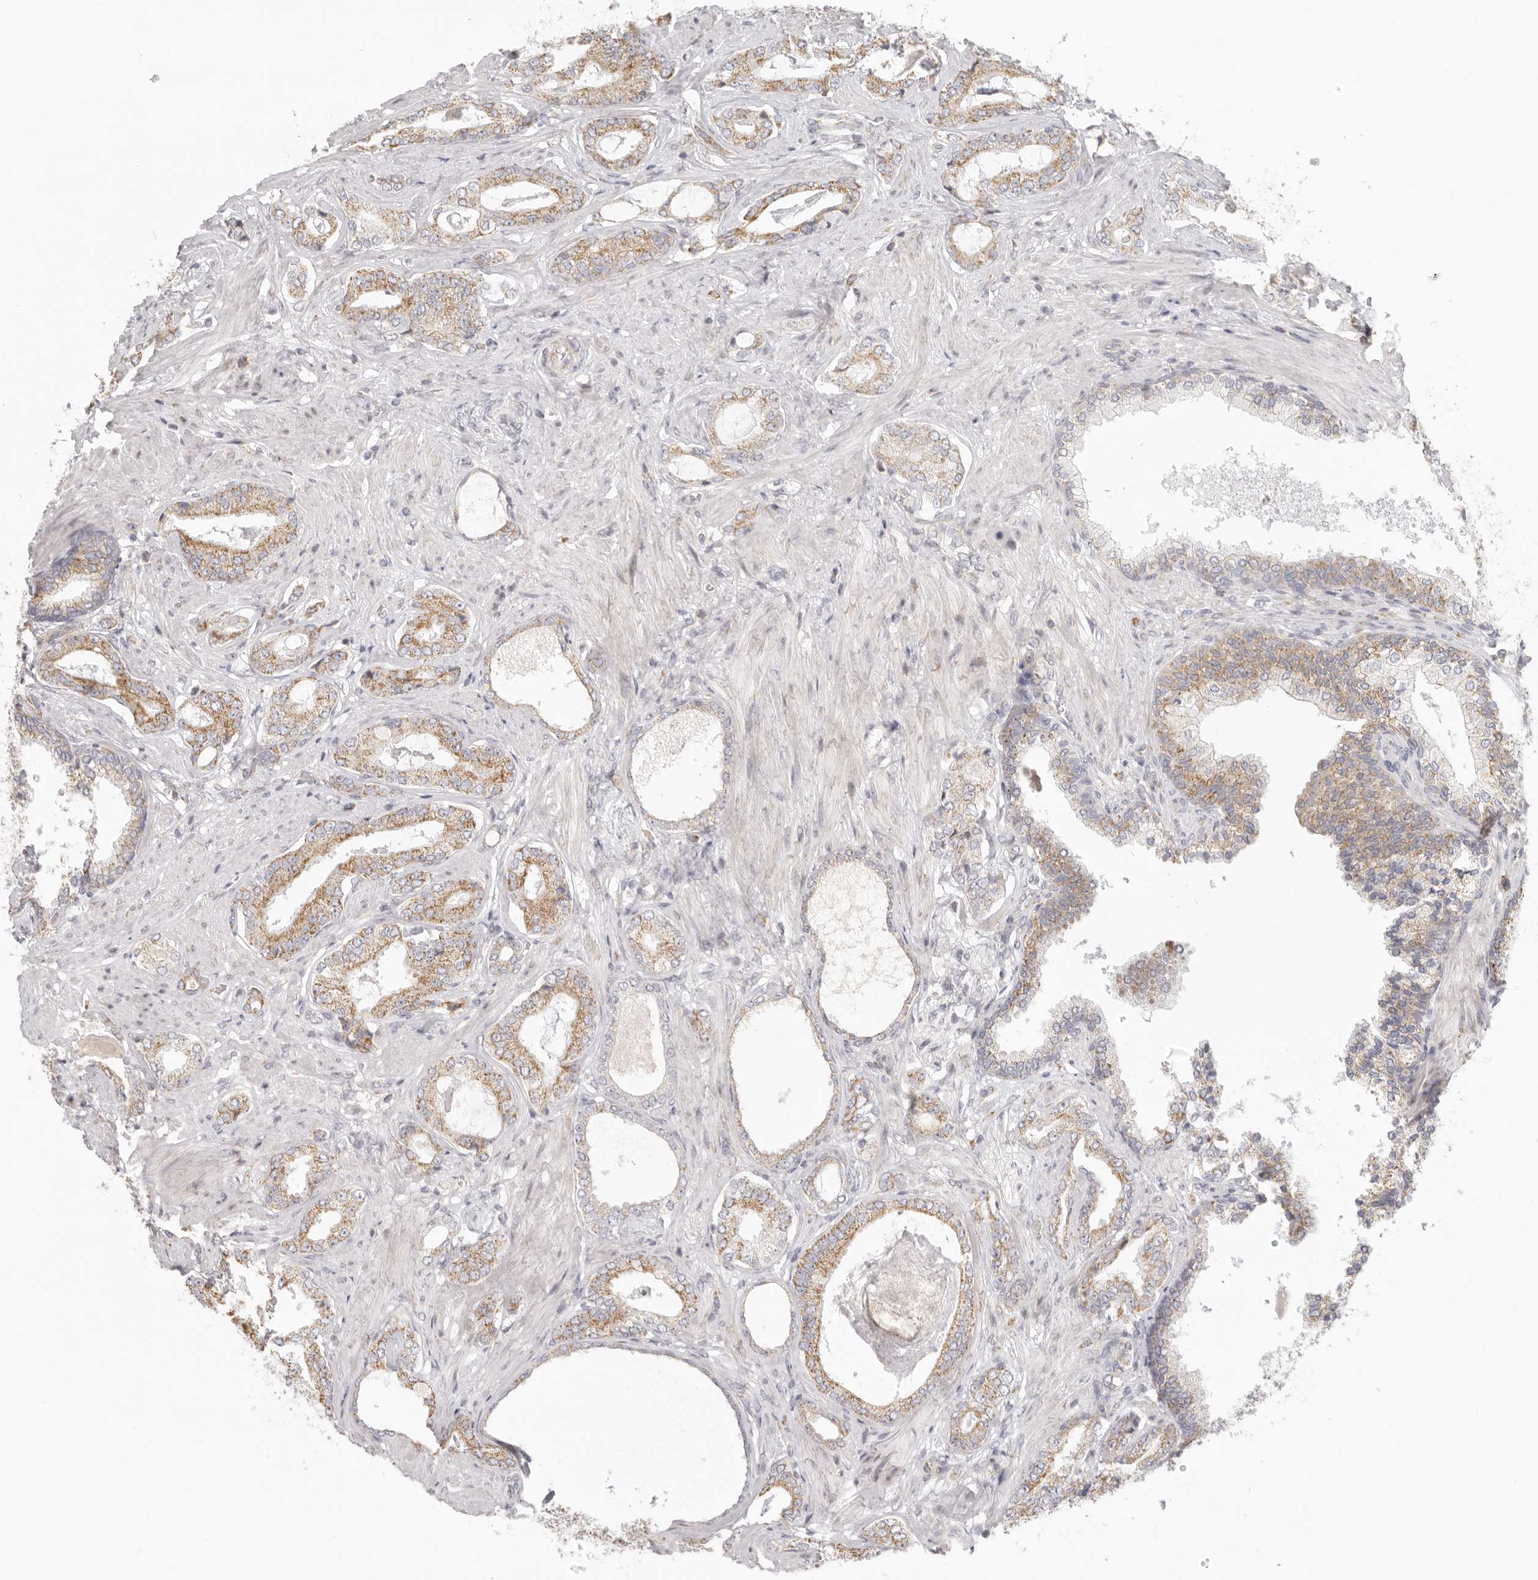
{"staining": {"intensity": "moderate", "quantity": ">75%", "location": "cytoplasmic/membranous"}, "tissue": "prostate cancer", "cell_type": "Tumor cells", "image_type": "cancer", "snomed": [{"axis": "morphology", "description": "Adenocarcinoma, Low grade"}, {"axis": "topography", "description": "Prostate"}], "caption": "Immunohistochemistry (IHC) of adenocarcinoma (low-grade) (prostate) exhibits medium levels of moderate cytoplasmic/membranous expression in approximately >75% of tumor cells. (DAB (3,3'-diaminobenzidine) IHC with brightfield microscopy, high magnification).", "gene": "KDF1", "patient": {"sex": "male", "age": 71}}